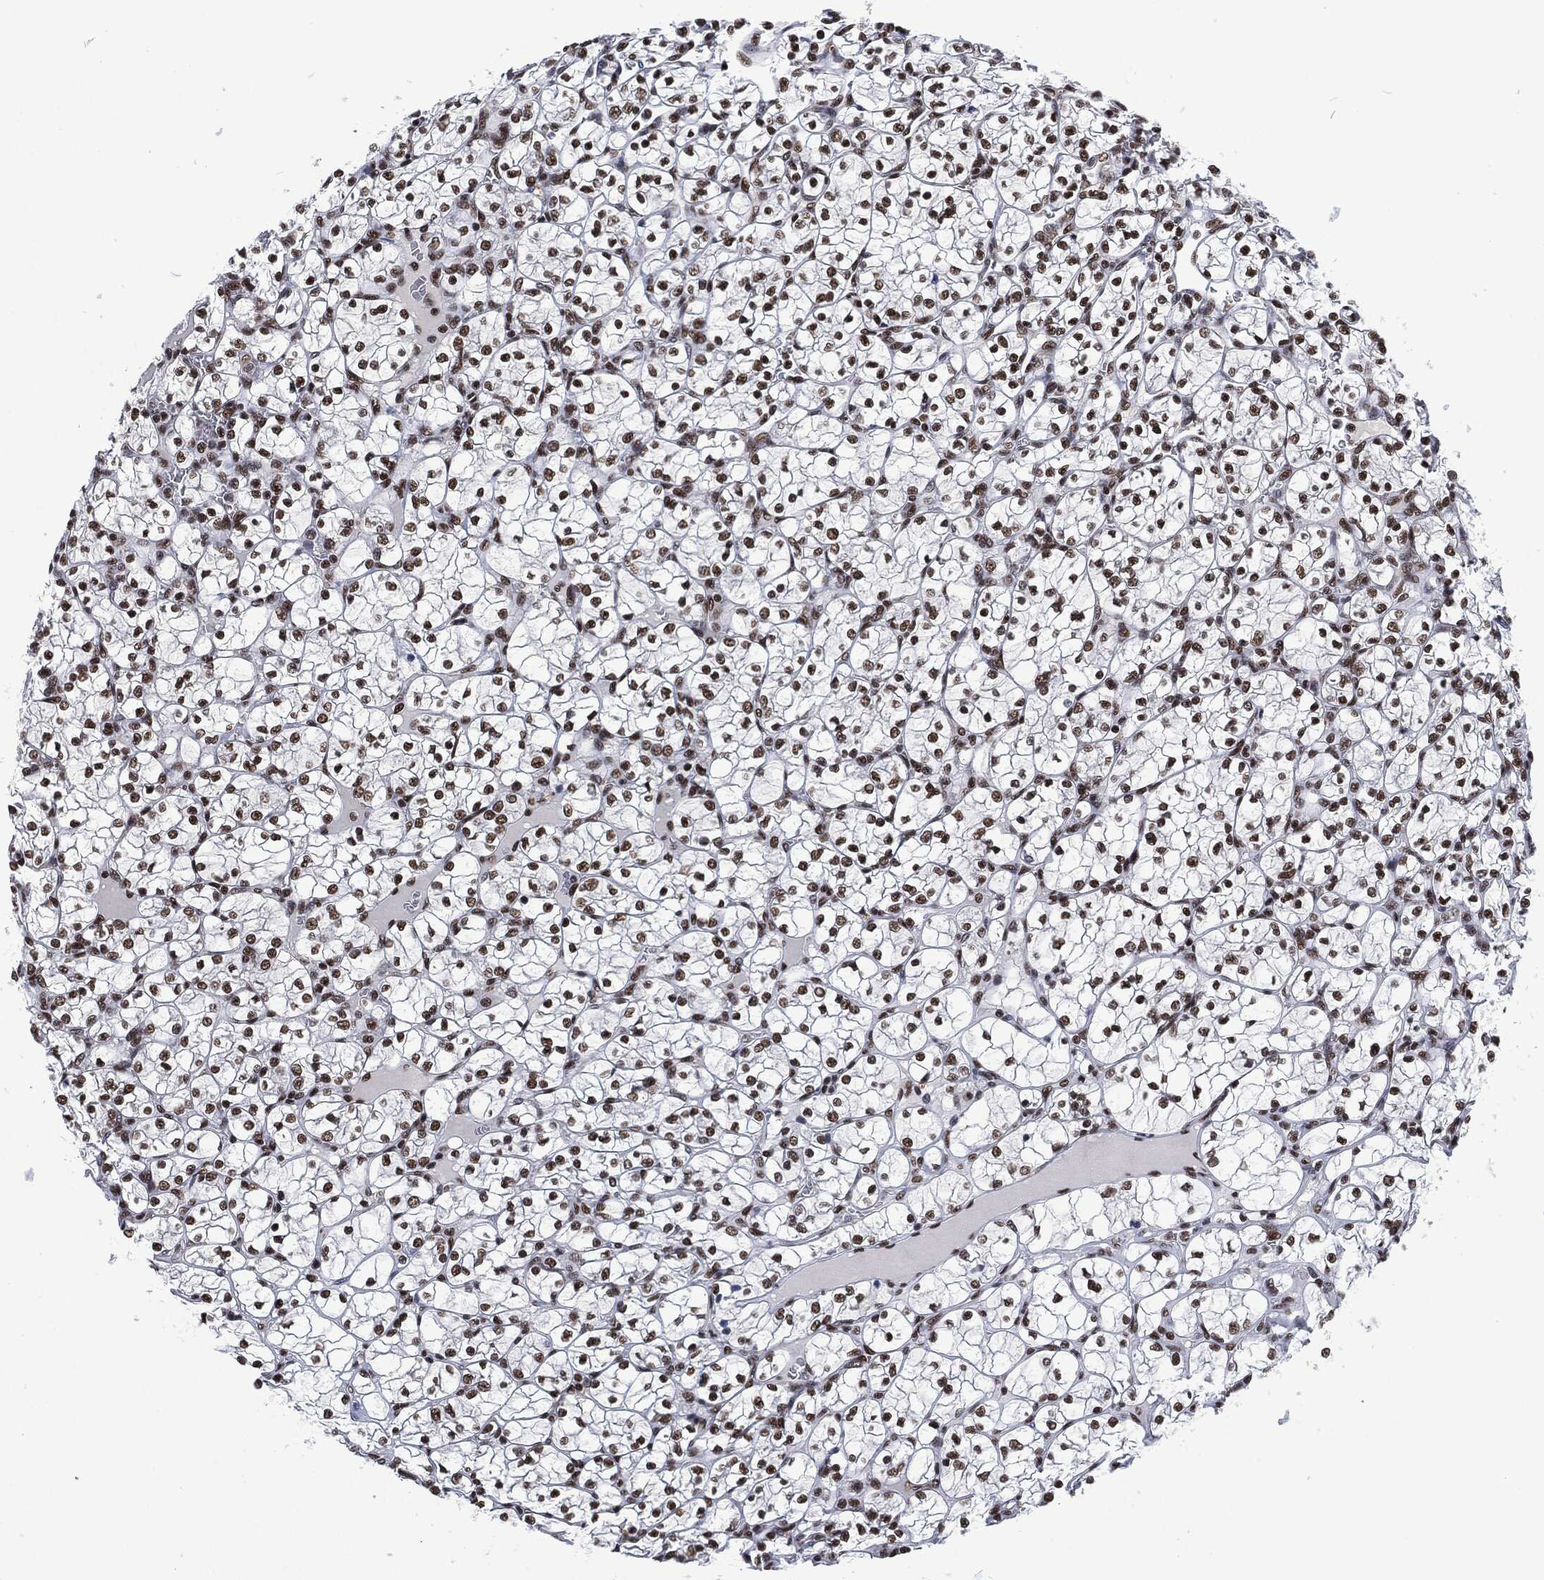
{"staining": {"intensity": "strong", "quantity": ">75%", "location": "nuclear"}, "tissue": "renal cancer", "cell_type": "Tumor cells", "image_type": "cancer", "snomed": [{"axis": "morphology", "description": "Adenocarcinoma, NOS"}, {"axis": "topography", "description": "Kidney"}], "caption": "Brown immunohistochemical staining in renal cancer (adenocarcinoma) exhibits strong nuclear expression in about >75% of tumor cells.", "gene": "DCPS", "patient": {"sex": "female", "age": 89}}